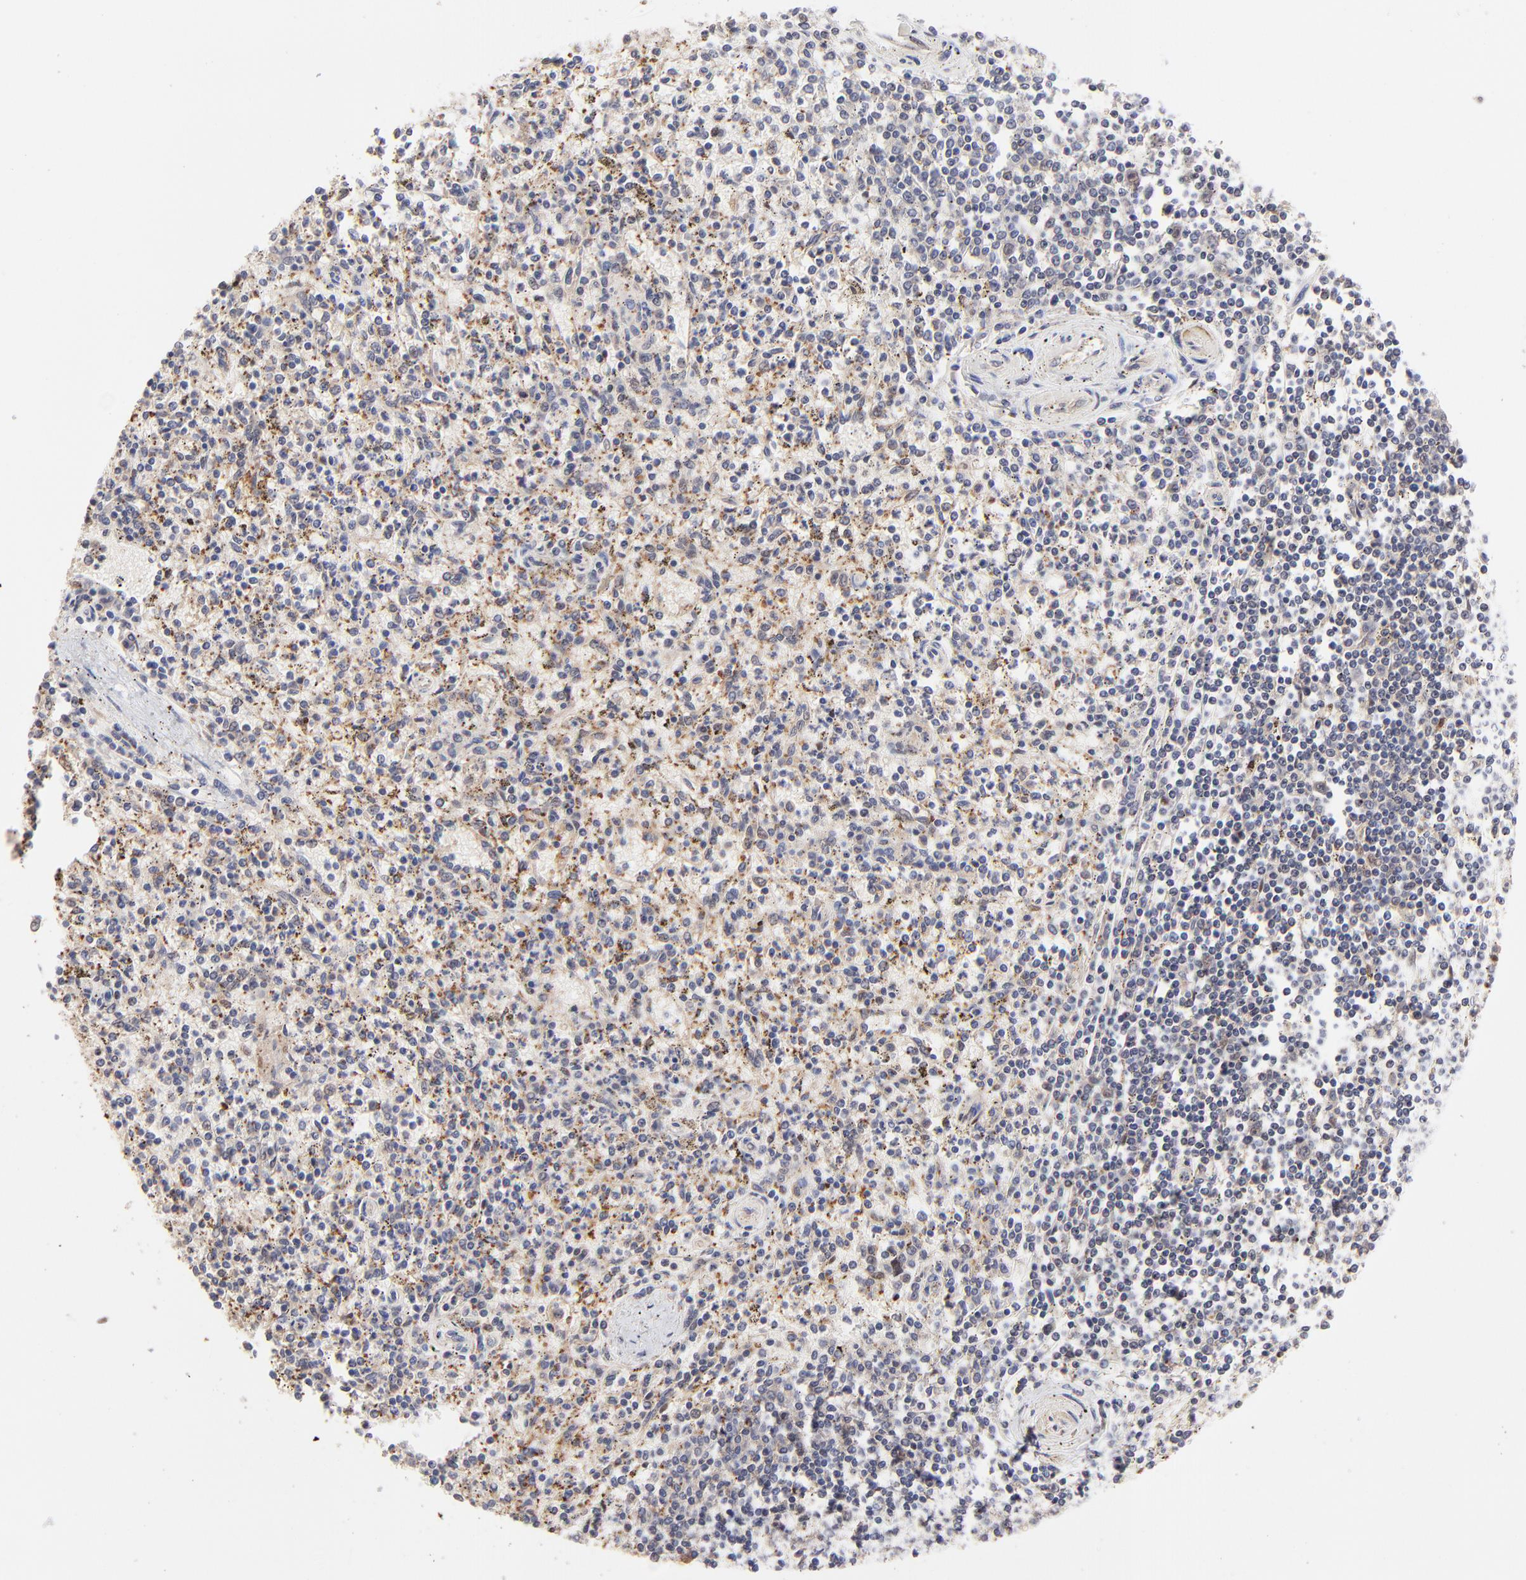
{"staining": {"intensity": "negative", "quantity": "none", "location": "none"}, "tissue": "spleen", "cell_type": "Cells in red pulp", "image_type": "normal", "snomed": [{"axis": "morphology", "description": "Normal tissue, NOS"}, {"axis": "topography", "description": "Spleen"}], "caption": "High power microscopy image of an IHC histopathology image of normal spleen, revealing no significant staining in cells in red pulp.", "gene": "PSMD14", "patient": {"sex": "male", "age": 72}}